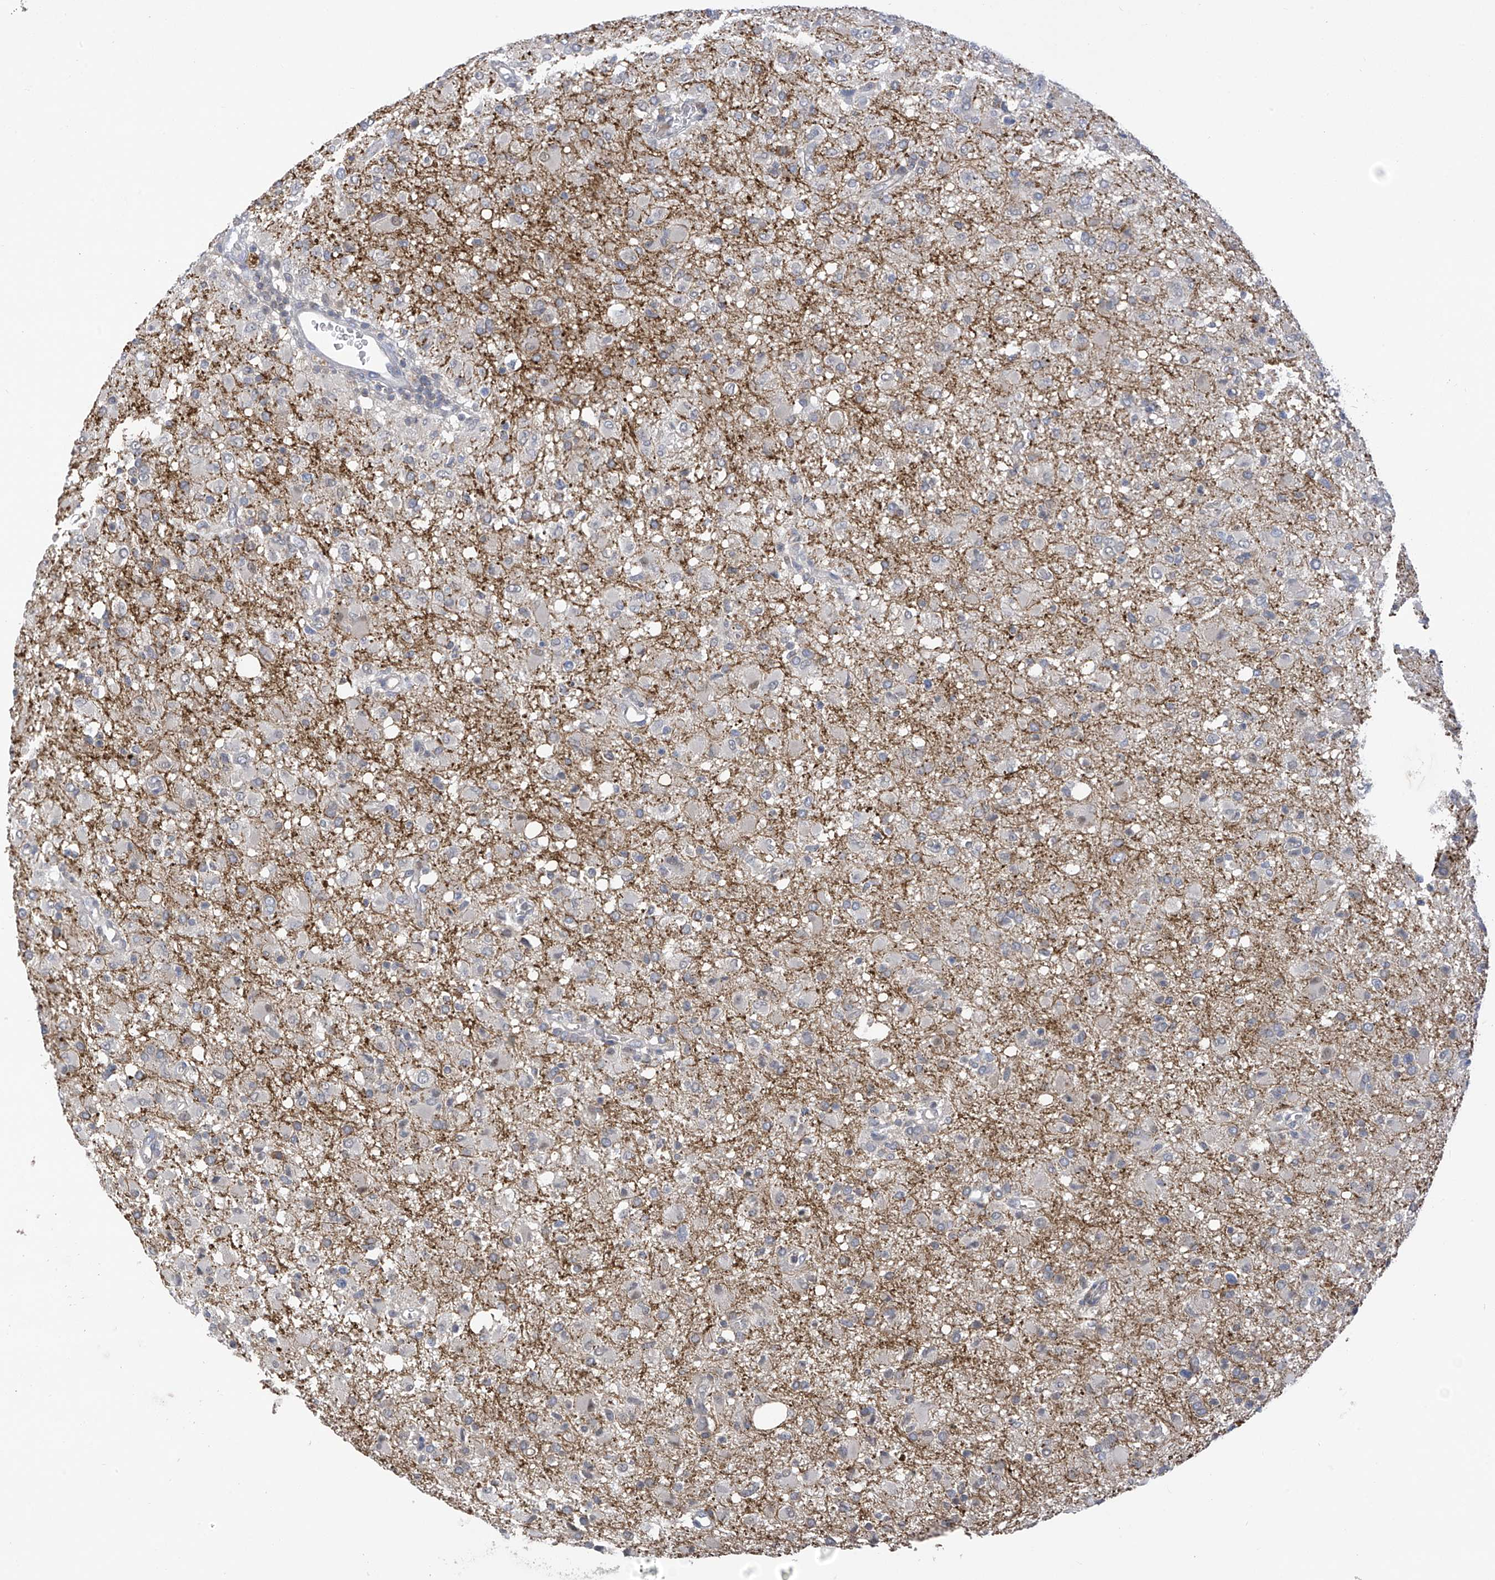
{"staining": {"intensity": "negative", "quantity": "none", "location": "none"}, "tissue": "glioma", "cell_type": "Tumor cells", "image_type": "cancer", "snomed": [{"axis": "morphology", "description": "Glioma, malignant, High grade"}, {"axis": "topography", "description": "Brain"}], "caption": "High magnification brightfield microscopy of glioma stained with DAB (3,3'-diaminobenzidine) (brown) and counterstained with hematoxylin (blue): tumor cells show no significant expression.", "gene": "SLCO4A1", "patient": {"sex": "female", "age": 57}}